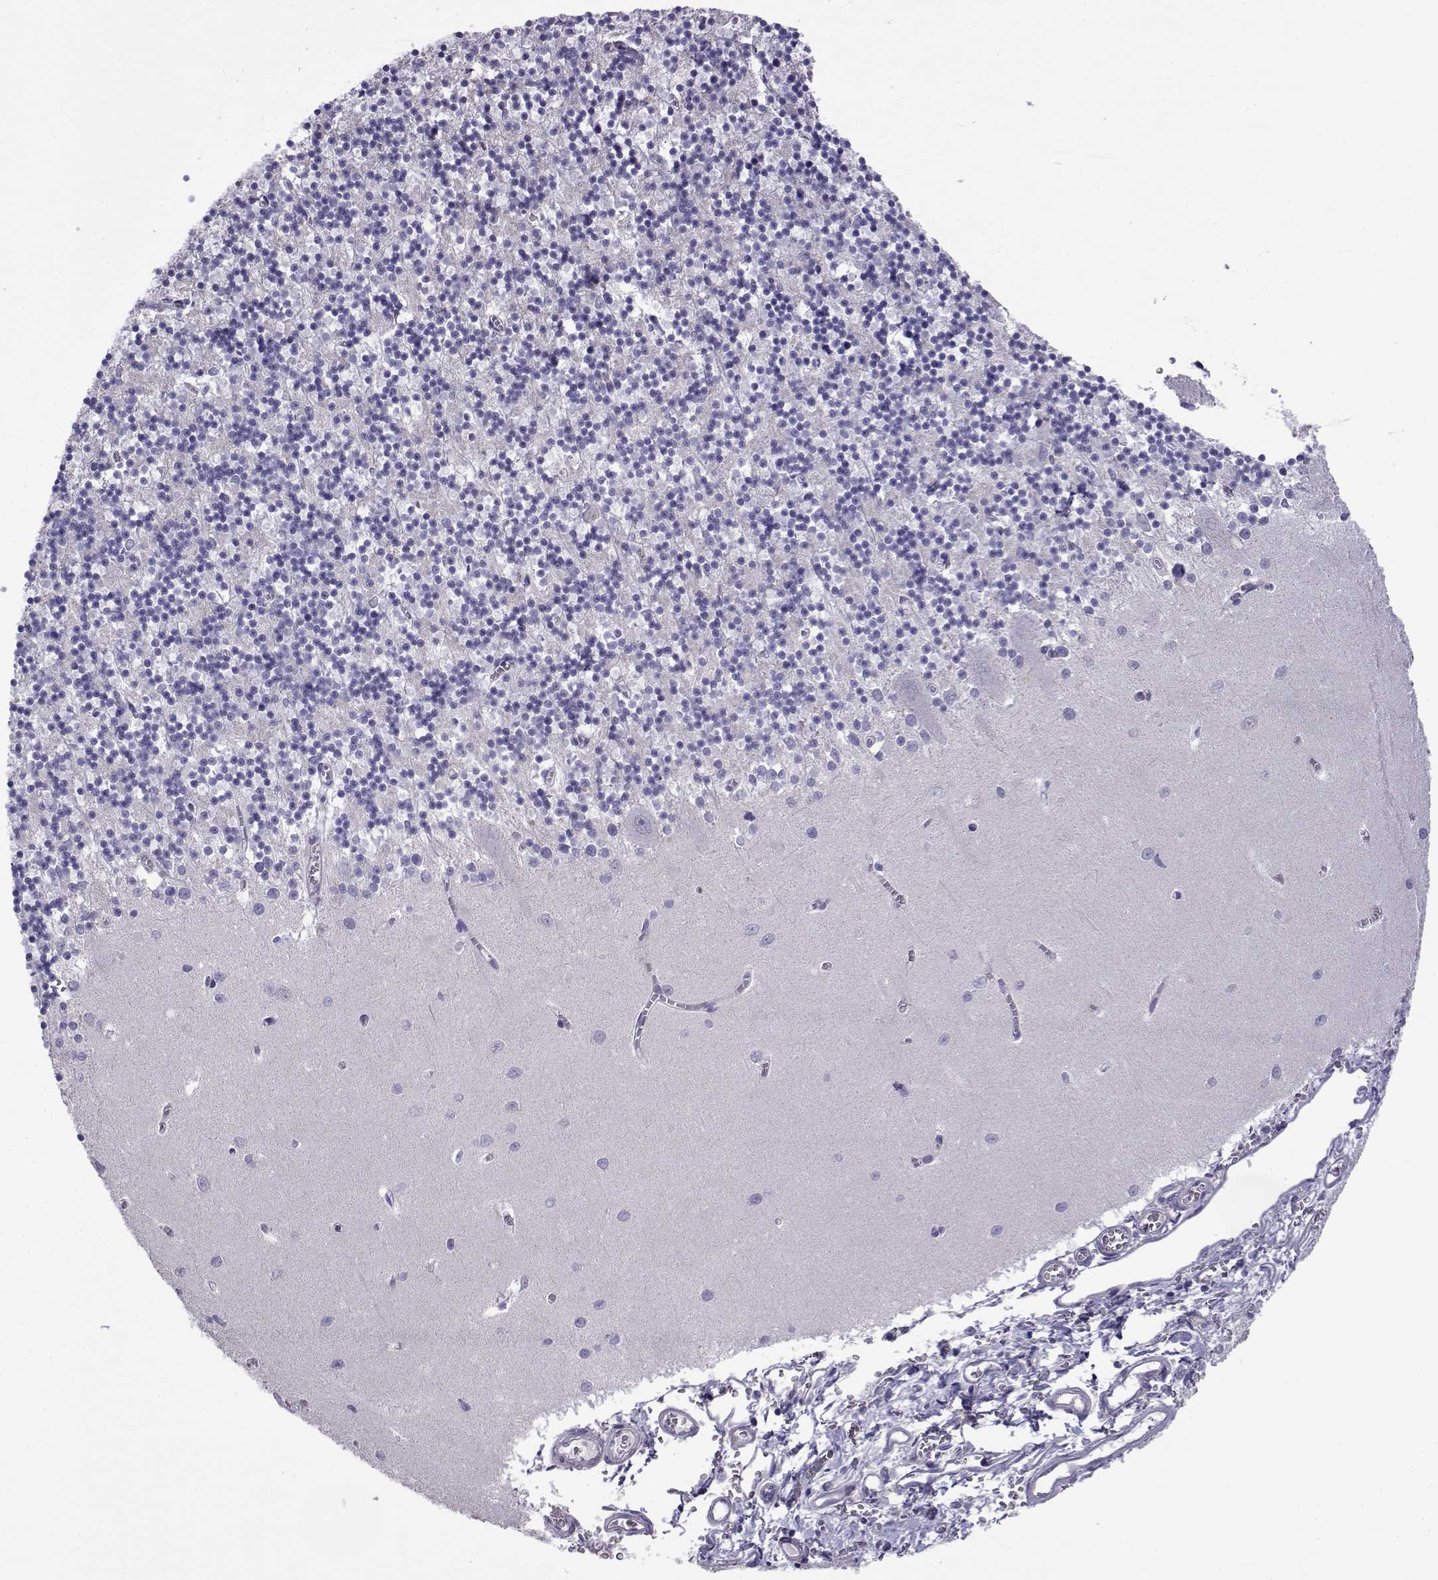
{"staining": {"intensity": "negative", "quantity": "none", "location": "none"}, "tissue": "cerebellum", "cell_type": "Cells in granular layer", "image_type": "normal", "snomed": [{"axis": "morphology", "description": "Normal tissue, NOS"}, {"axis": "topography", "description": "Cerebellum"}], "caption": "An IHC image of benign cerebellum is shown. There is no staining in cells in granular layer of cerebellum.", "gene": "SPACA7", "patient": {"sex": "female", "age": 64}}